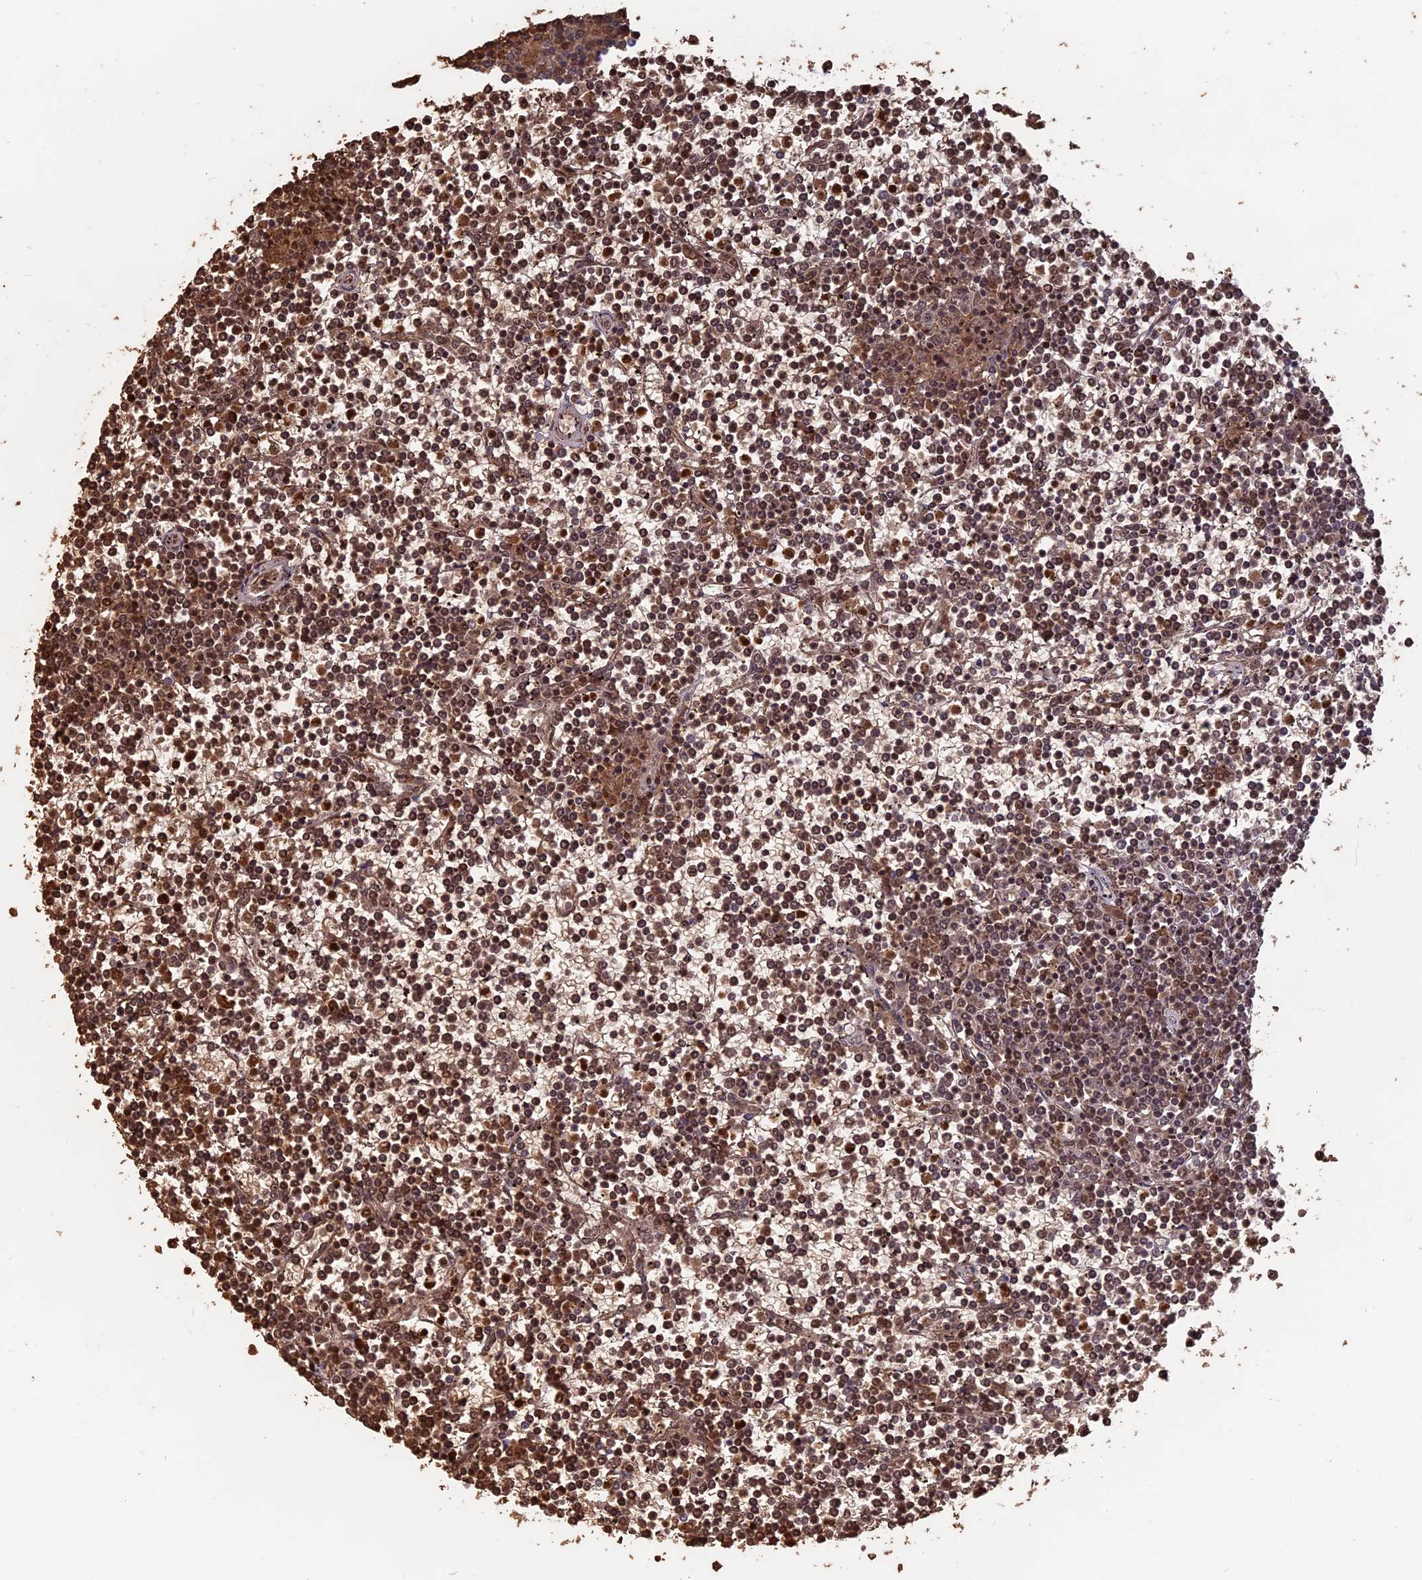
{"staining": {"intensity": "moderate", "quantity": ">75%", "location": "nuclear"}, "tissue": "lymphoma", "cell_type": "Tumor cells", "image_type": "cancer", "snomed": [{"axis": "morphology", "description": "Malignant lymphoma, non-Hodgkin's type, Low grade"}, {"axis": "topography", "description": "Spleen"}], "caption": "This histopathology image displays immunohistochemistry (IHC) staining of human malignant lymphoma, non-Hodgkin's type (low-grade), with medium moderate nuclear positivity in about >75% of tumor cells.", "gene": "MFAP1", "patient": {"sex": "female", "age": 19}}